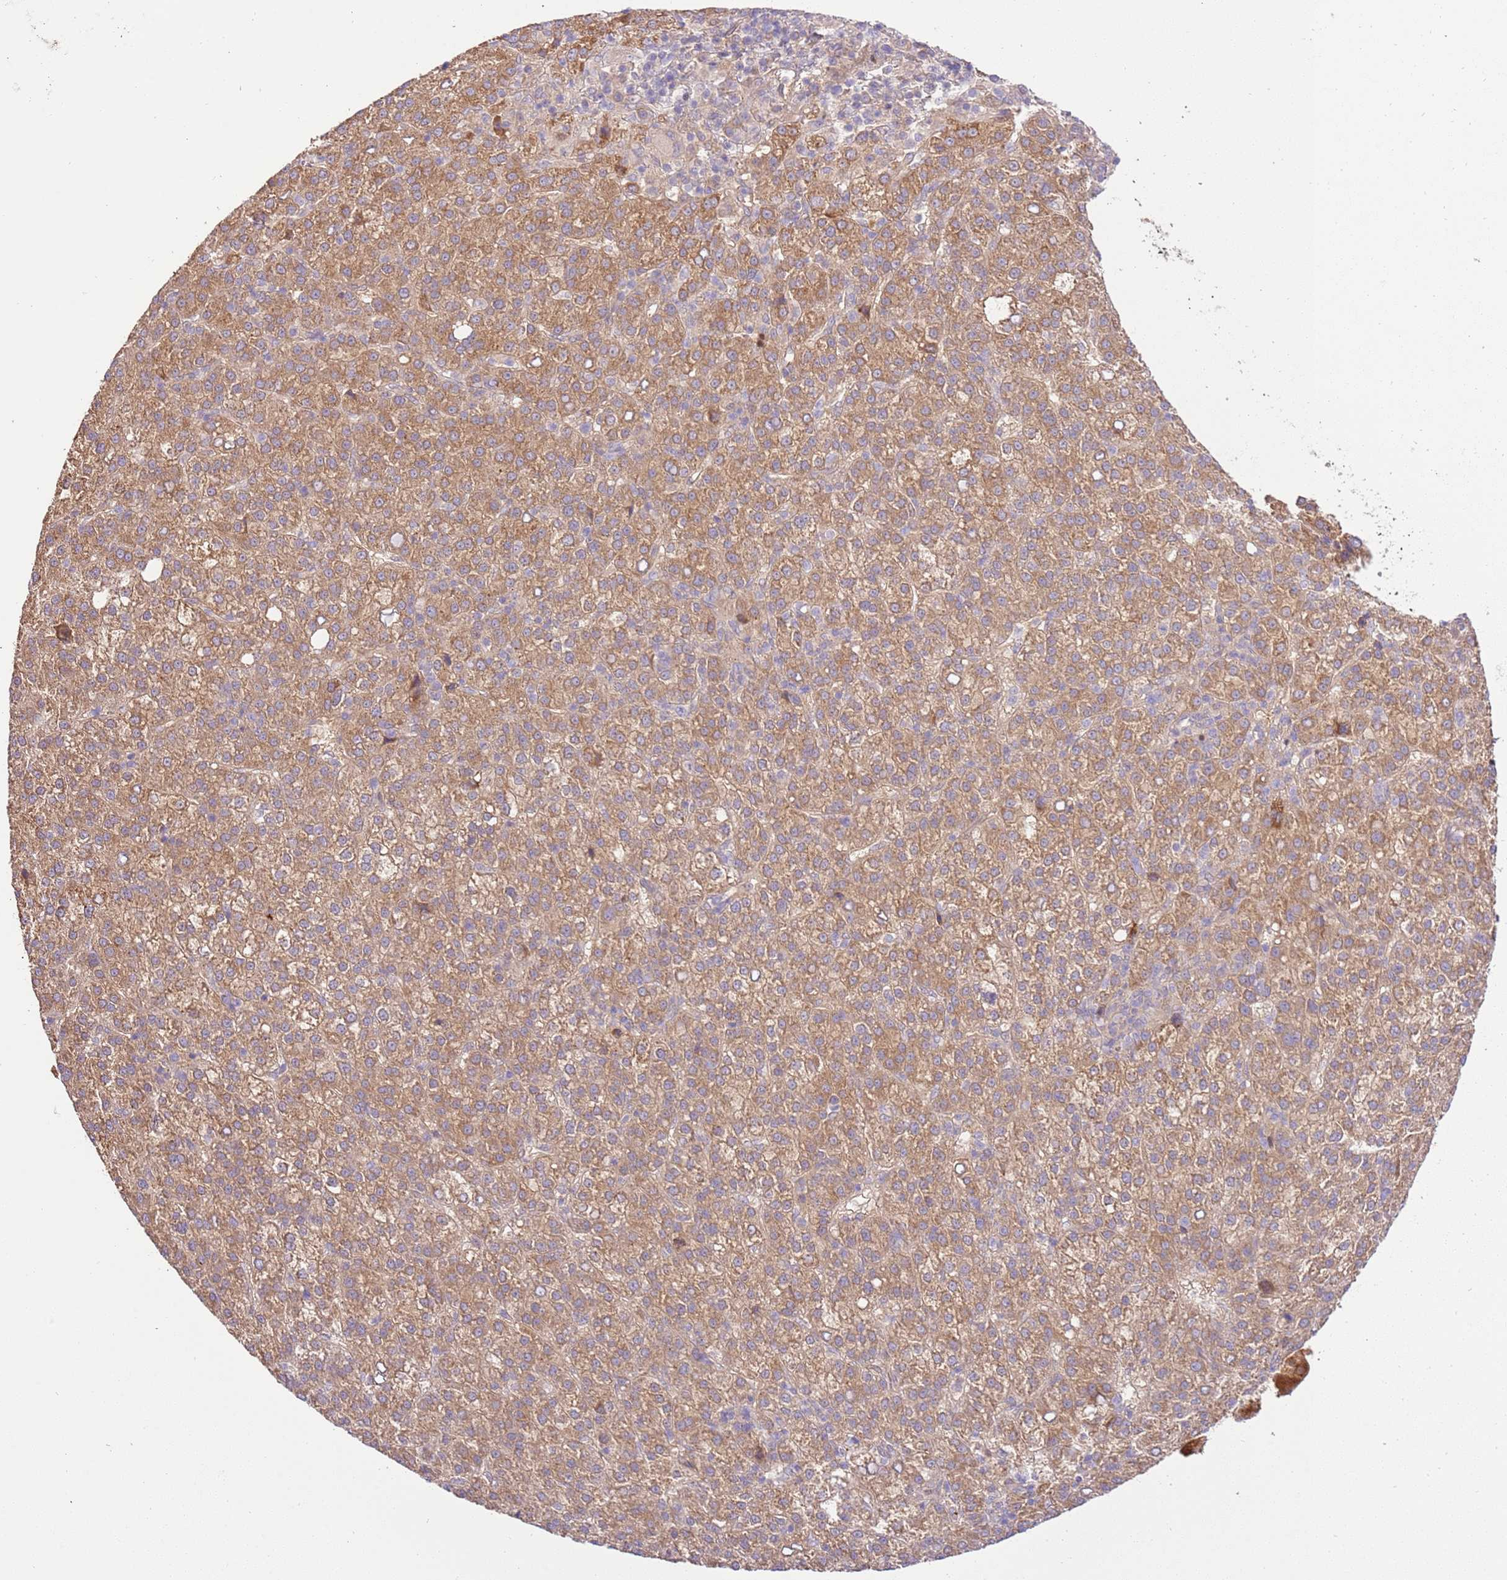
{"staining": {"intensity": "moderate", "quantity": ">75%", "location": "cytoplasmic/membranous"}, "tissue": "liver cancer", "cell_type": "Tumor cells", "image_type": "cancer", "snomed": [{"axis": "morphology", "description": "Carcinoma, Hepatocellular, NOS"}, {"axis": "topography", "description": "Liver"}], "caption": "This image exhibits hepatocellular carcinoma (liver) stained with immunohistochemistry to label a protein in brown. The cytoplasmic/membranous of tumor cells show moderate positivity for the protein. Nuclei are counter-stained blue.", "gene": "C8G", "patient": {"sex": "female", "age": 58}}